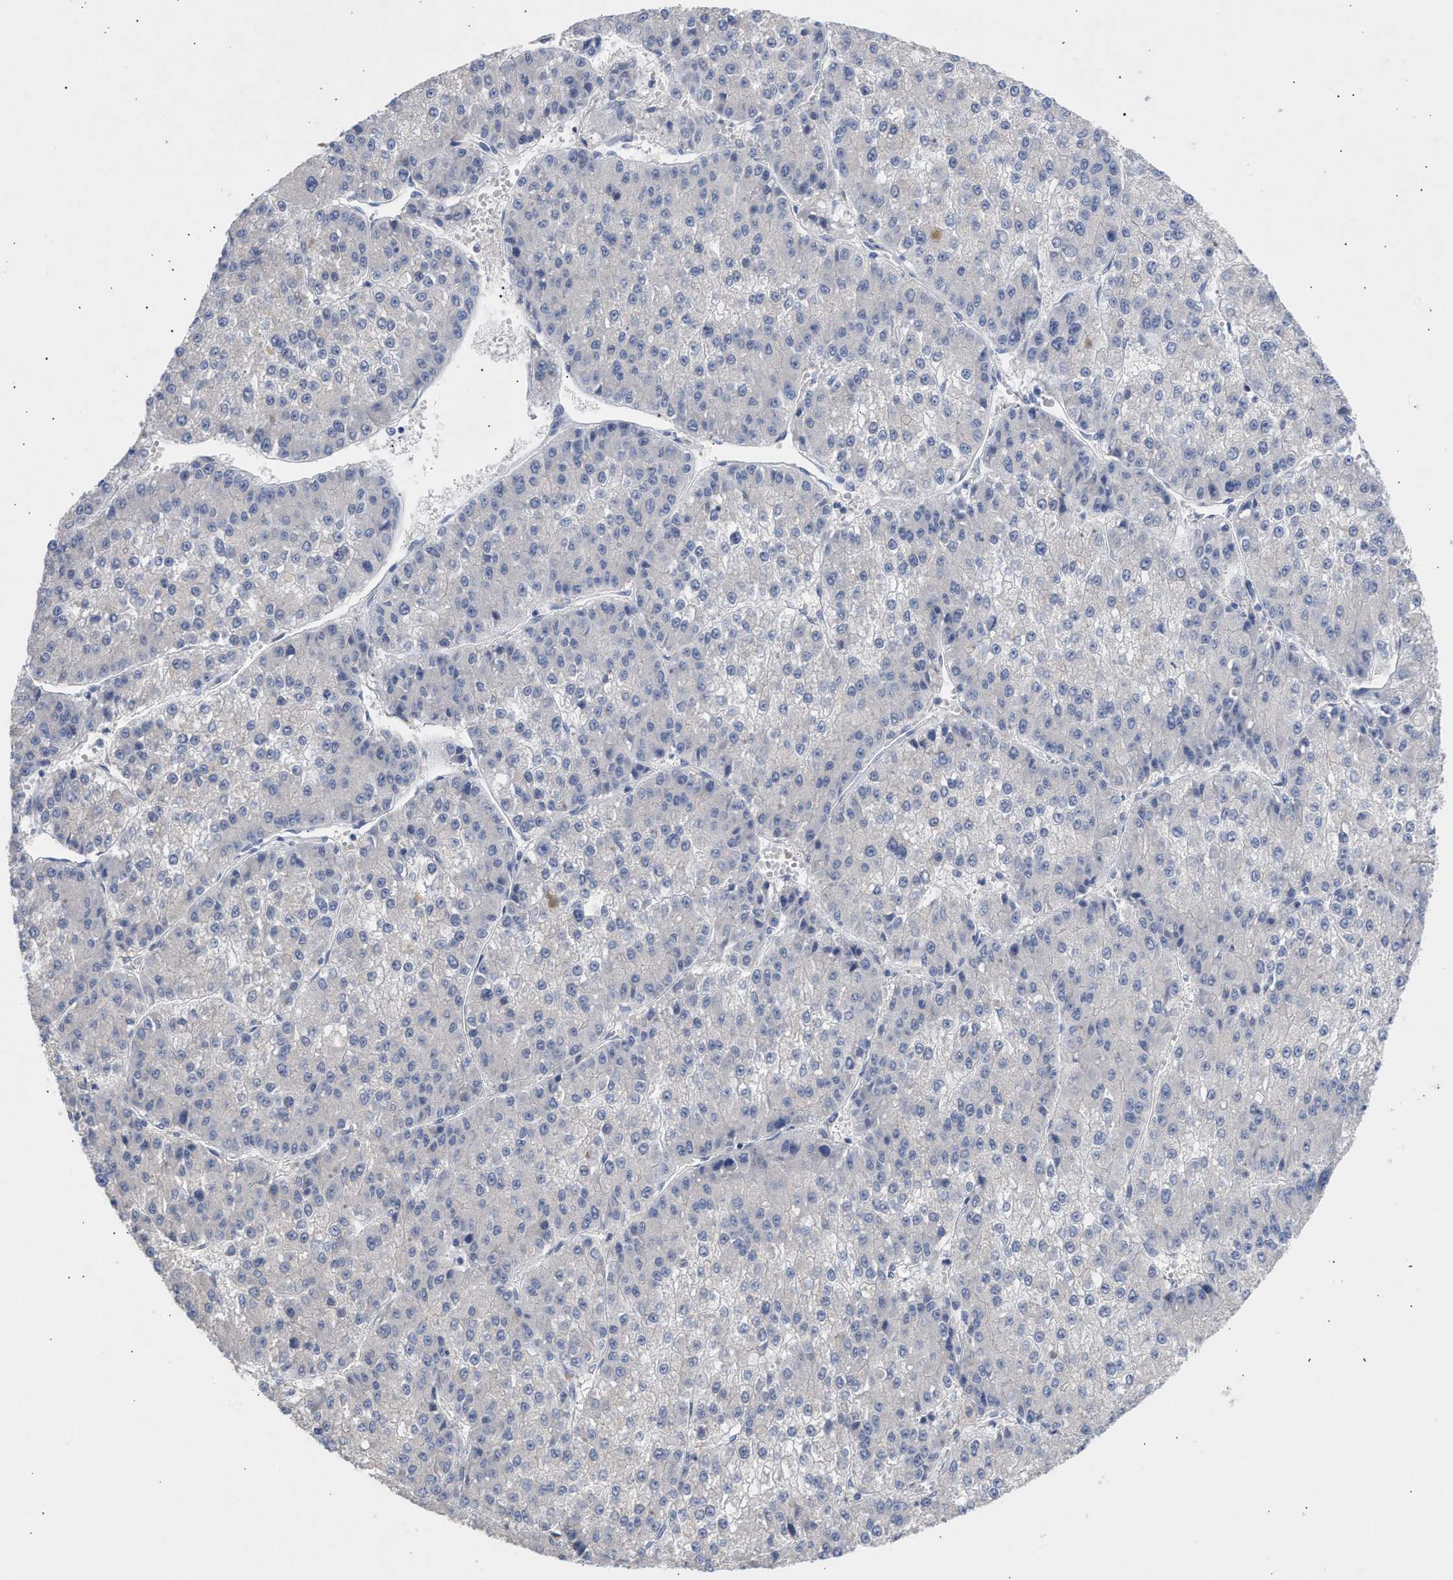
{"staining": {"intensity": "negative", "quantity": "none", "location": "none"}, "tissue": "liver cancer", "cell_type": "Tumor cells", "image_type": "cancer", "snomed": [{"axis": "morphology", "description": "Carcinoma, Hepatocellular, NOS"}, {"axis": "topography", "description": "Liver"}], "caption": "Liver cancer was stained to show a protein in brown. There is no significant staining in tumor cells.", "gene": "SELENOM", "patient": {"sex": "female", "age": 73}}